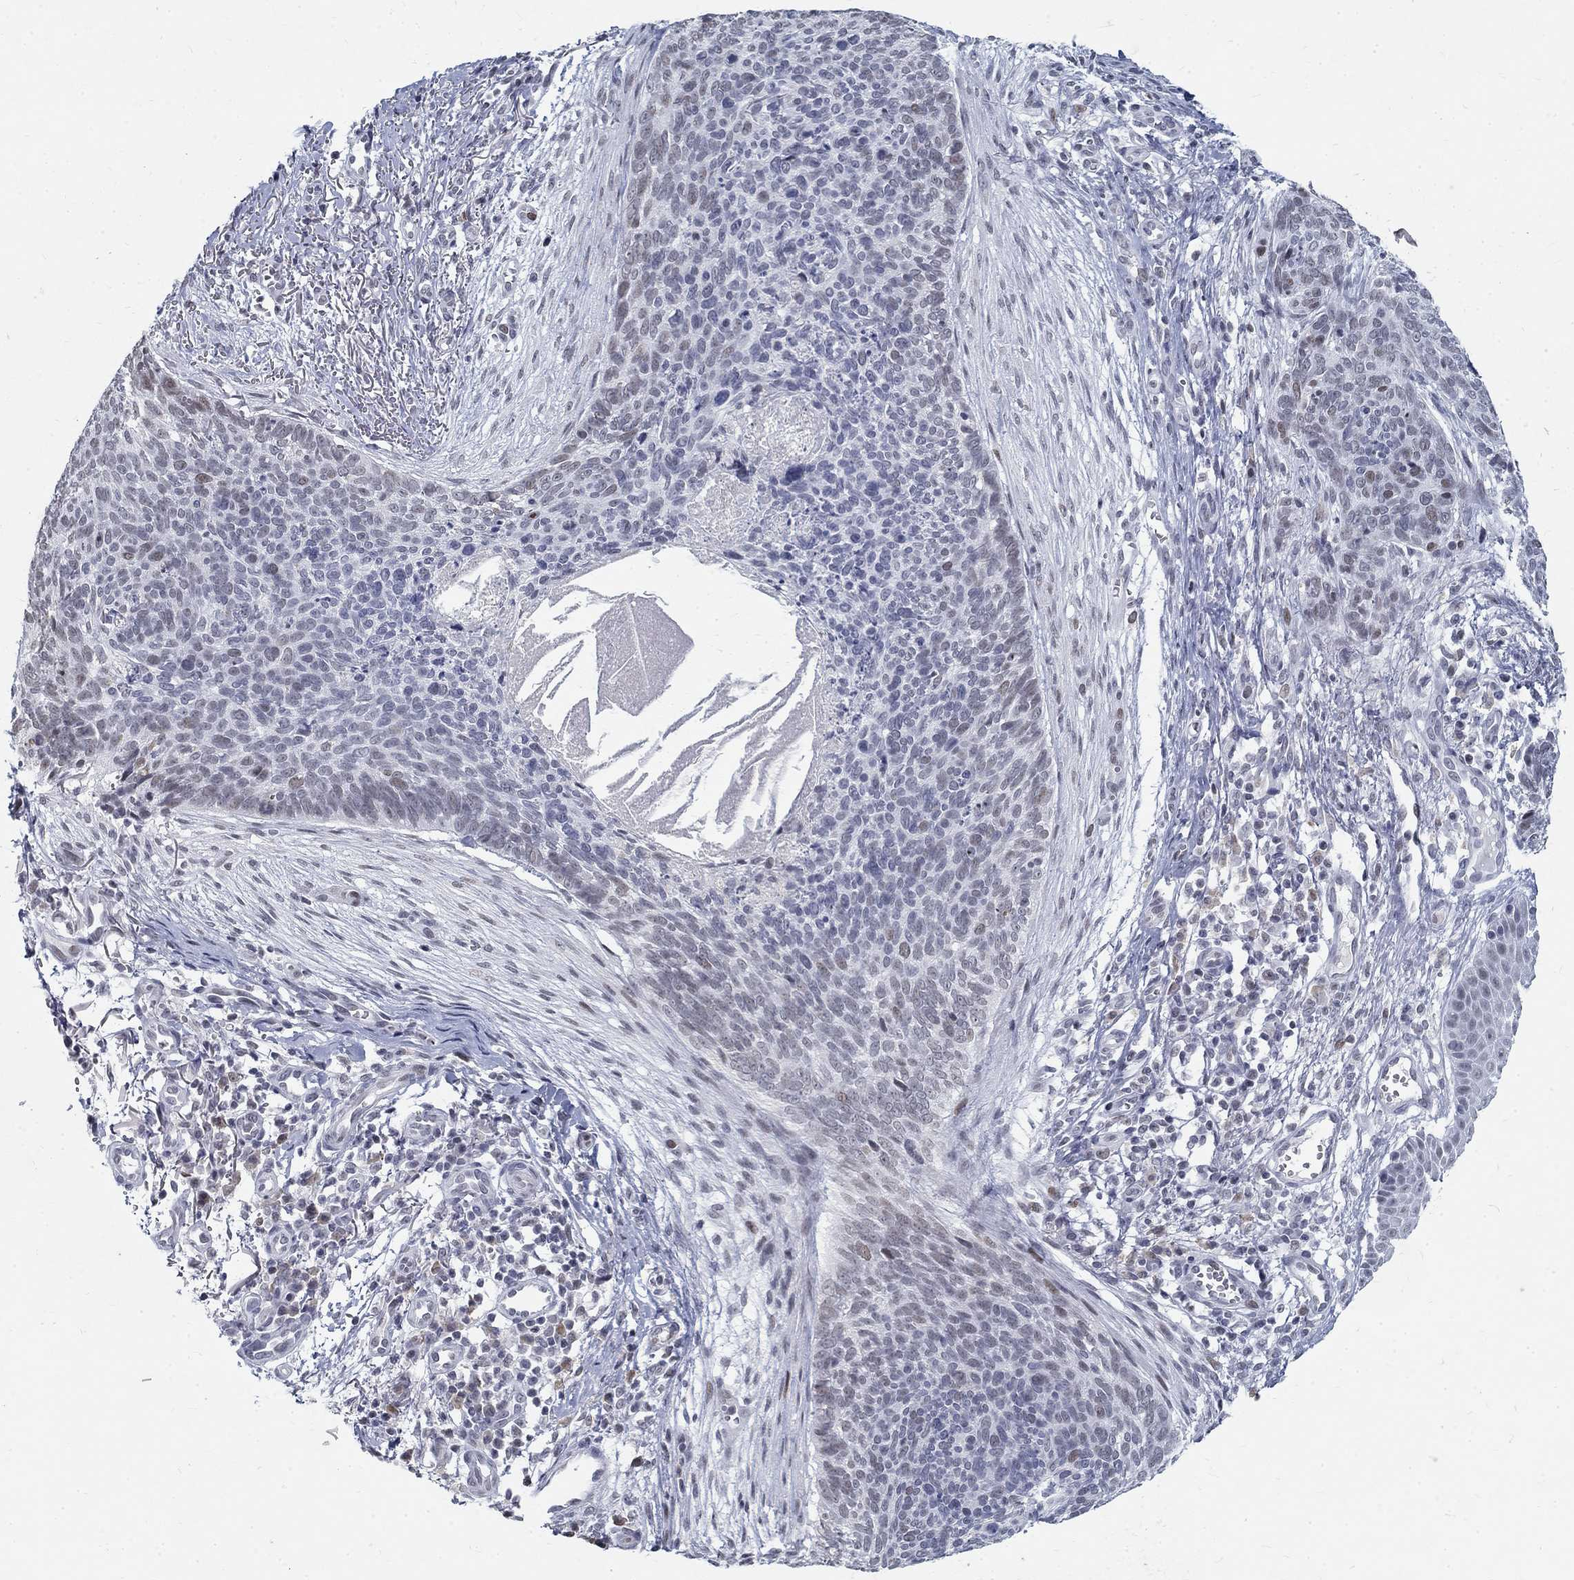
{"staining": {"intensity": "weak", "quantity": "<25%", "location": "nuclear"}, "tissue": "skin cancer", "cell_type": "Tumor cells", "image_type": "cancer", "snomed": [{"axis": "morphology", "description": "Basal cell carcinoma"}, {"axis": "topography", "description": "Skin"}], "caption": "A histopathology image of human basal cell carcinoma (skin) is negative for staining in tumor cells.", "gene": "BHLHE22", "patient": {"sex": "male", "age": 64}}